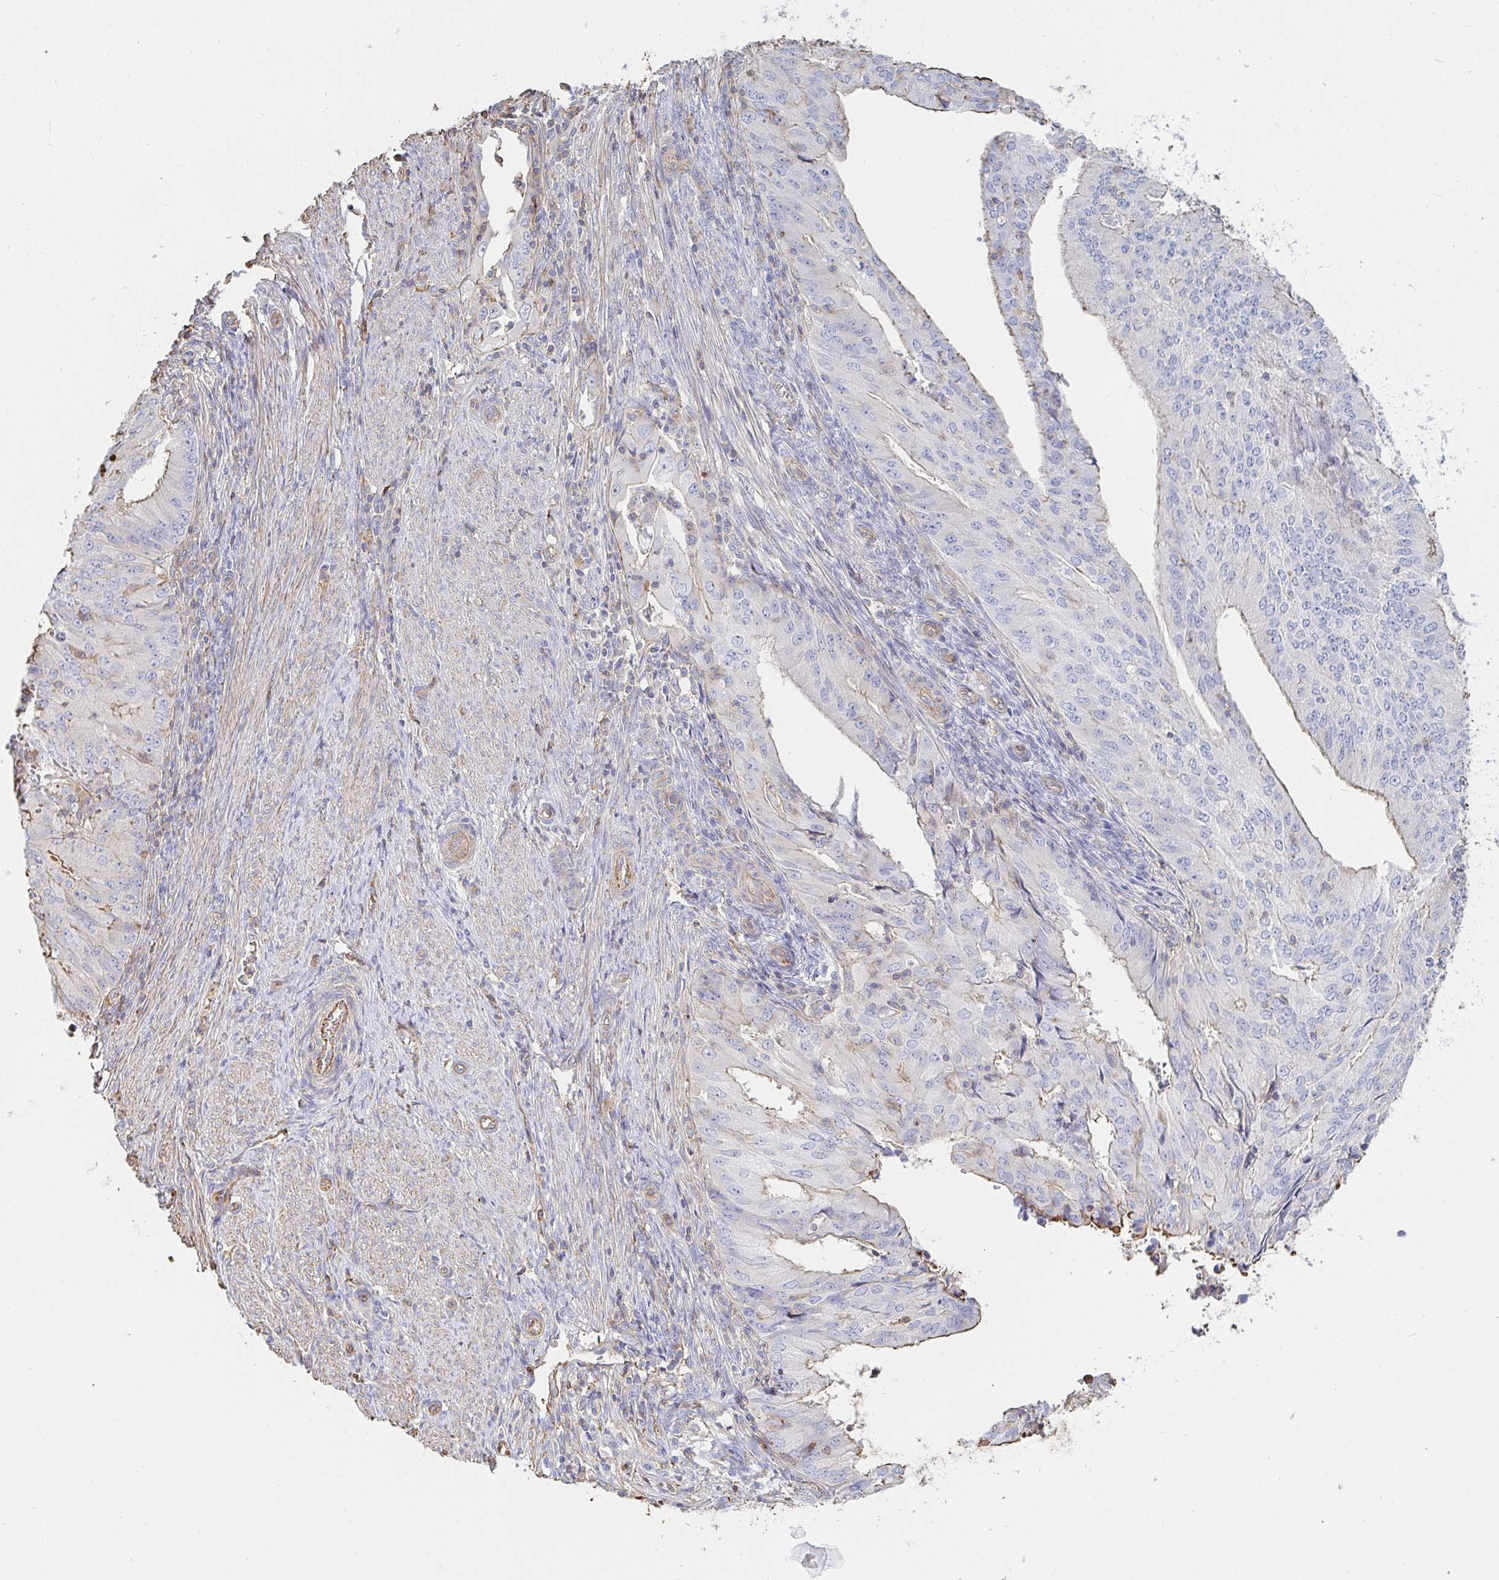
{"staining": {"intensity": "weak", "quantity": "<25%", "location": "cytoplasmic/membranous"}, "tissue": "endometrial cancer", "cell_type": "Tumor cells", "image_type": "cancer", "snomed": [{"axis": "morphology", "description": "Adenocarcinoma, NOS"}, {"axis": "topography", "description": "Endometrium"}], "caption": "This is an immunohistochemistry (IHC) image of human endometrial cancer (adenocarcinoma). There is no staining in tumor cells.", "gene": "PTPN14", "patient": {"sex": "female", "age": 50}}